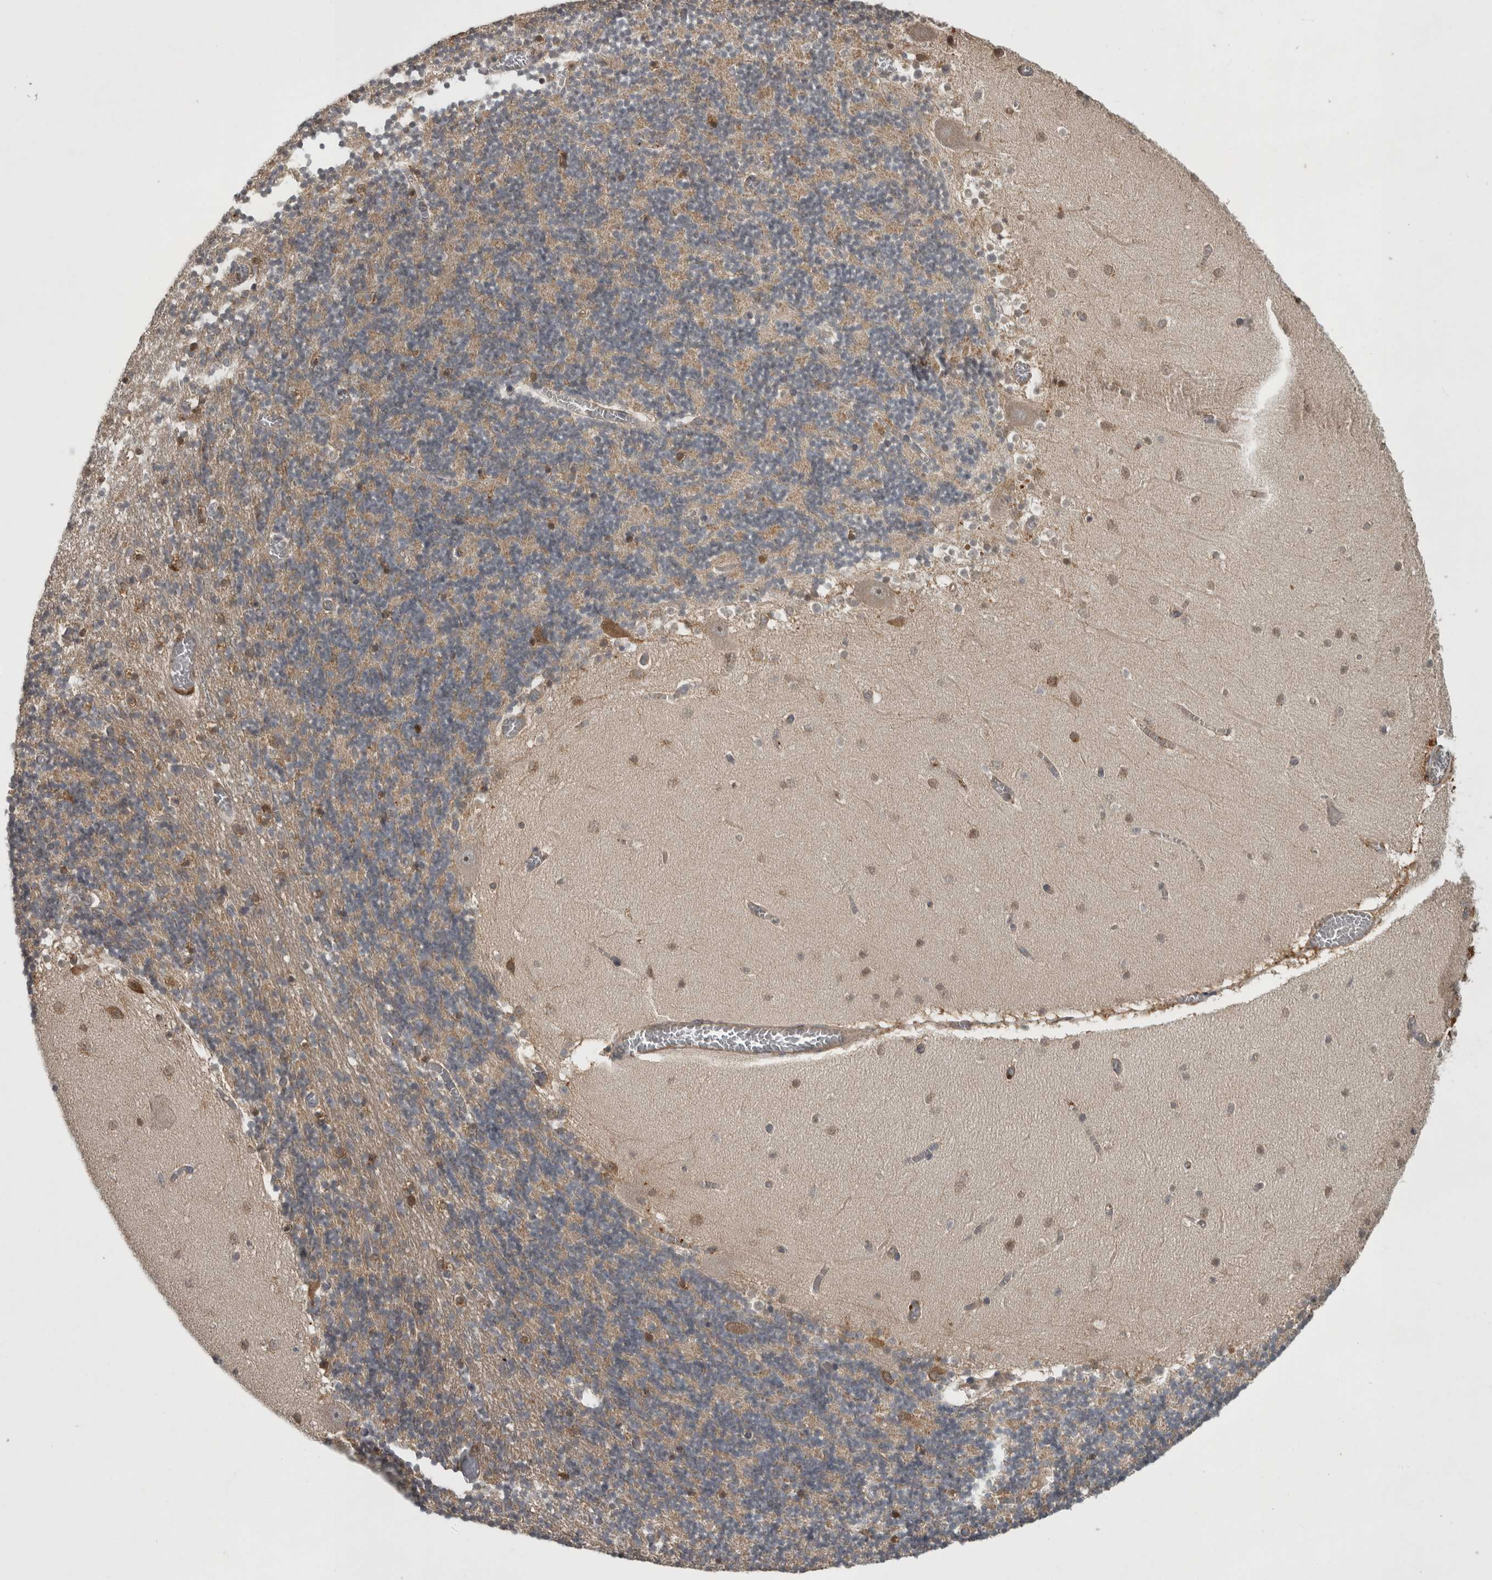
{"staining": {"intensity": "moderate", "quantity": "25%-75%", "location": "cytoplasmic/membranous"}, "tissue": "cerebellum", "cell_type": "Cells in granular layer", "image_type": "normal", "snomed": [{"axis": "morphology", "description": "Normal tissue, NOS"}, {"axis": "topography", "description": "Cerebellum"}], "caption": "Moderate cytoplasmic/membranous protein positivity is seen in about 25%-75% of cells in granular layer in cerebellum. Nuclei are stained in blue.", "gene": "TRMT61B", "patient": {"sex": "female", "age": 28}}